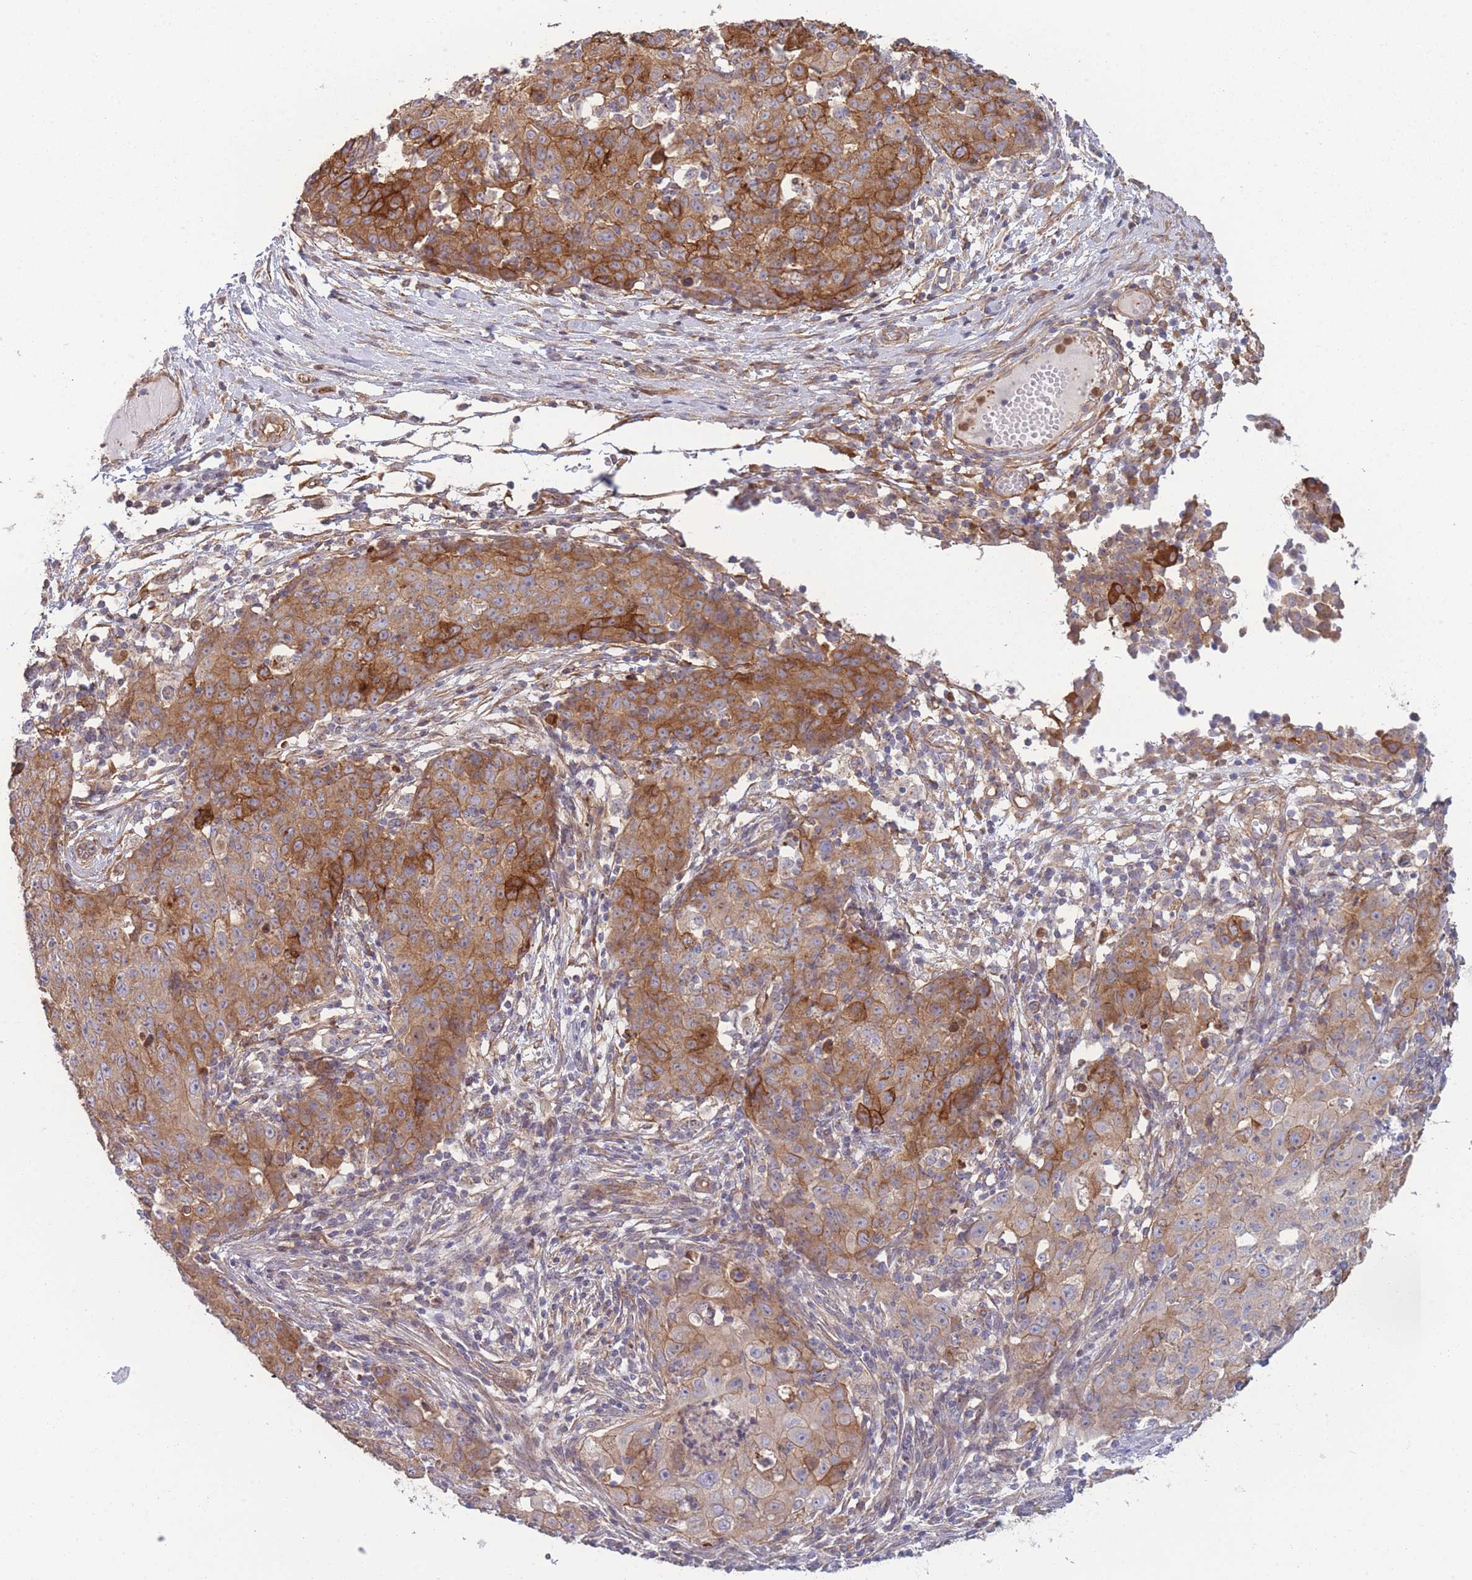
{"staining": {"intensity": "moderate", "quantity": ">75%", "location": "cytoplasmic/membranous"}, "tissue": "ovarian cancer", "cell_type": "Tumor cells", "image_type": "cancer", "snomed": [{"axis": "morphology", "description": "Carcinoma, endometroid"}, {"axis": "topography", "description": "Ovary"}], "caption": "The immunohistochemical stain labels moderate cytoplasmic/membranous positivity in tumor cells of ovarian endometroid carcinoma tissue.", "gene": "STEAP3", "patient": {"sex": "female", "age": 42}}